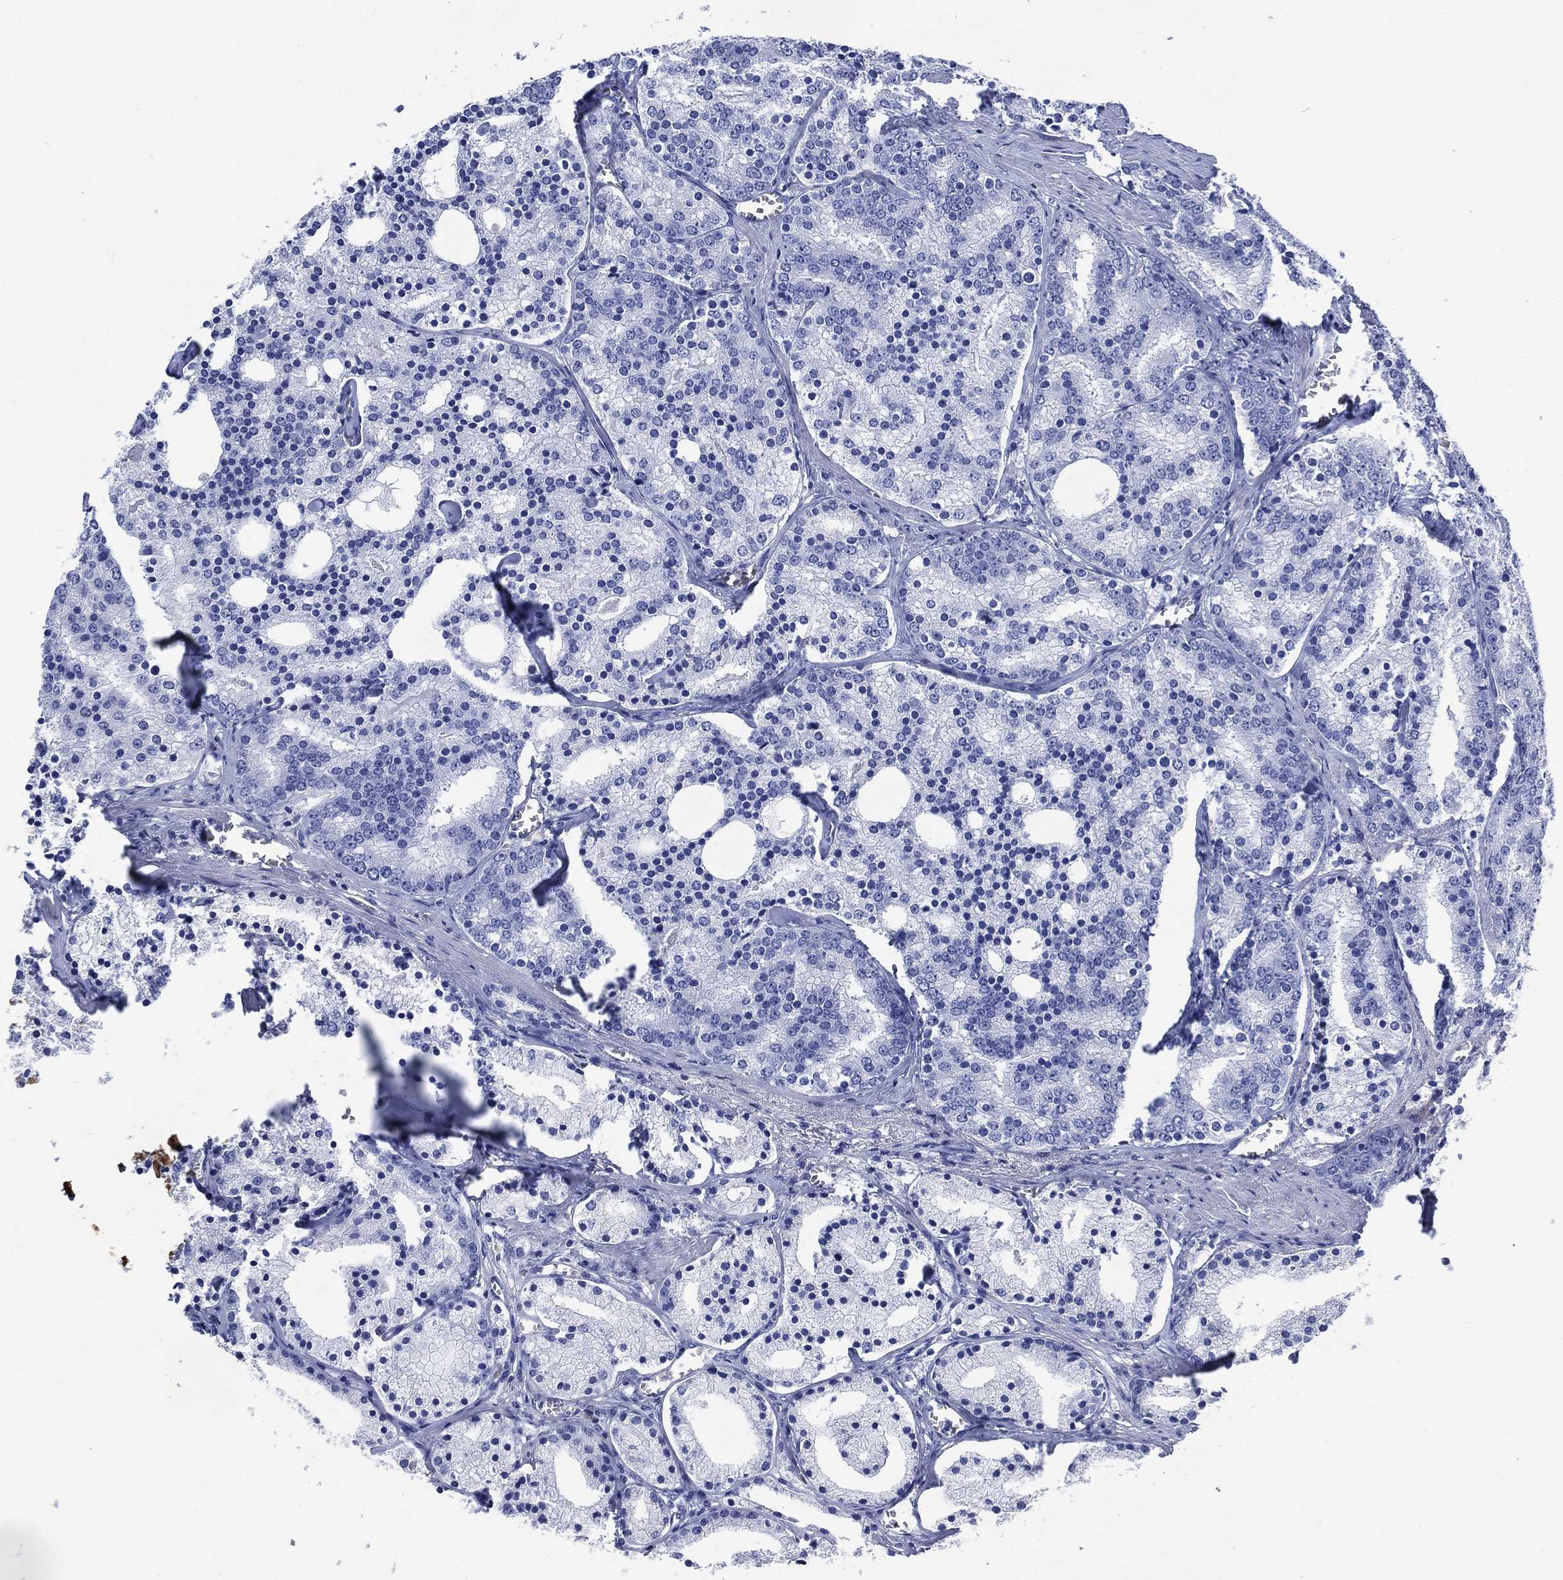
{"staining": {"intensity": "negative", "quantity": "none", "location": "none"}, "tissue": "prostate cancer", "cell_type": "Tumor cells", "image_type": "cancer", "snomed": [{"axis": "morphology", "description": "Adenocarcinoma, NOS"}, {"axis": "topography", "description": "Prostate"}], "caption": "This micrograph is of prostate cancer stained with IHC to label a protein in brown with the nuclei are counter-stained blue. There is no expression in tumor cells.", "gene": "SIGLECL1", "patient": {"sex": "male", "age": 69}}